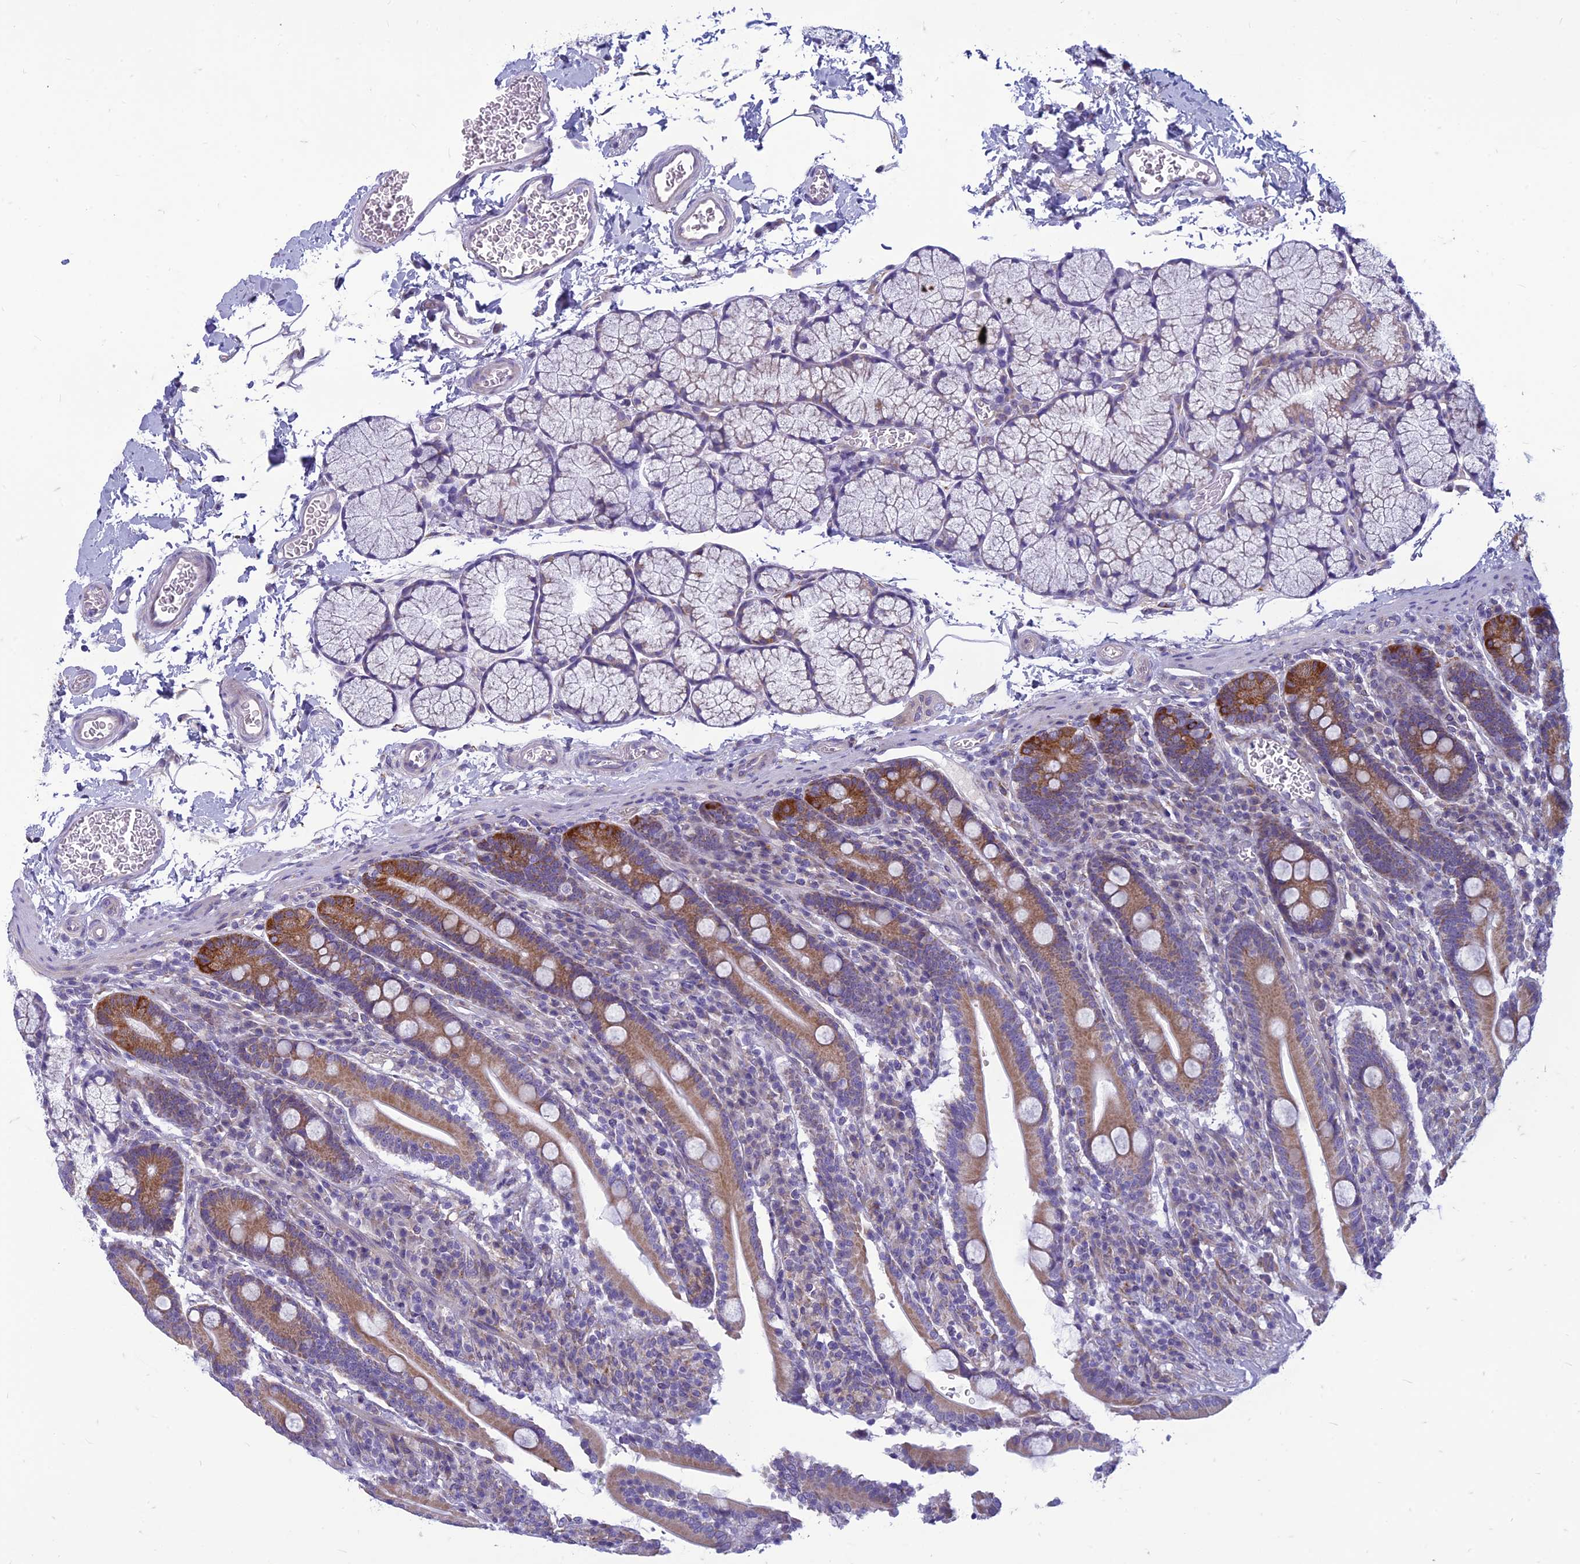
{"staining": {"intensity": "moderate", "quantity": ">75%", "location": "cytoplasmic/membranous"}, "tissue": "duodenum", "cell_type": "Glandular cells", "image_type": "normal", "snomed": [{"axis": "morphology", "description": "Normal tissue, NOS"}, {"axis": "topography", "description": "Duodenum"}], "caption": "Duodenum stained for a protein (brown) reveals moderate cytoplasmic/membranous positive staining in approximately >75% of glandular cells.", "gene": "CENATAC", "patient": {"sex": "male", "age": 35}}